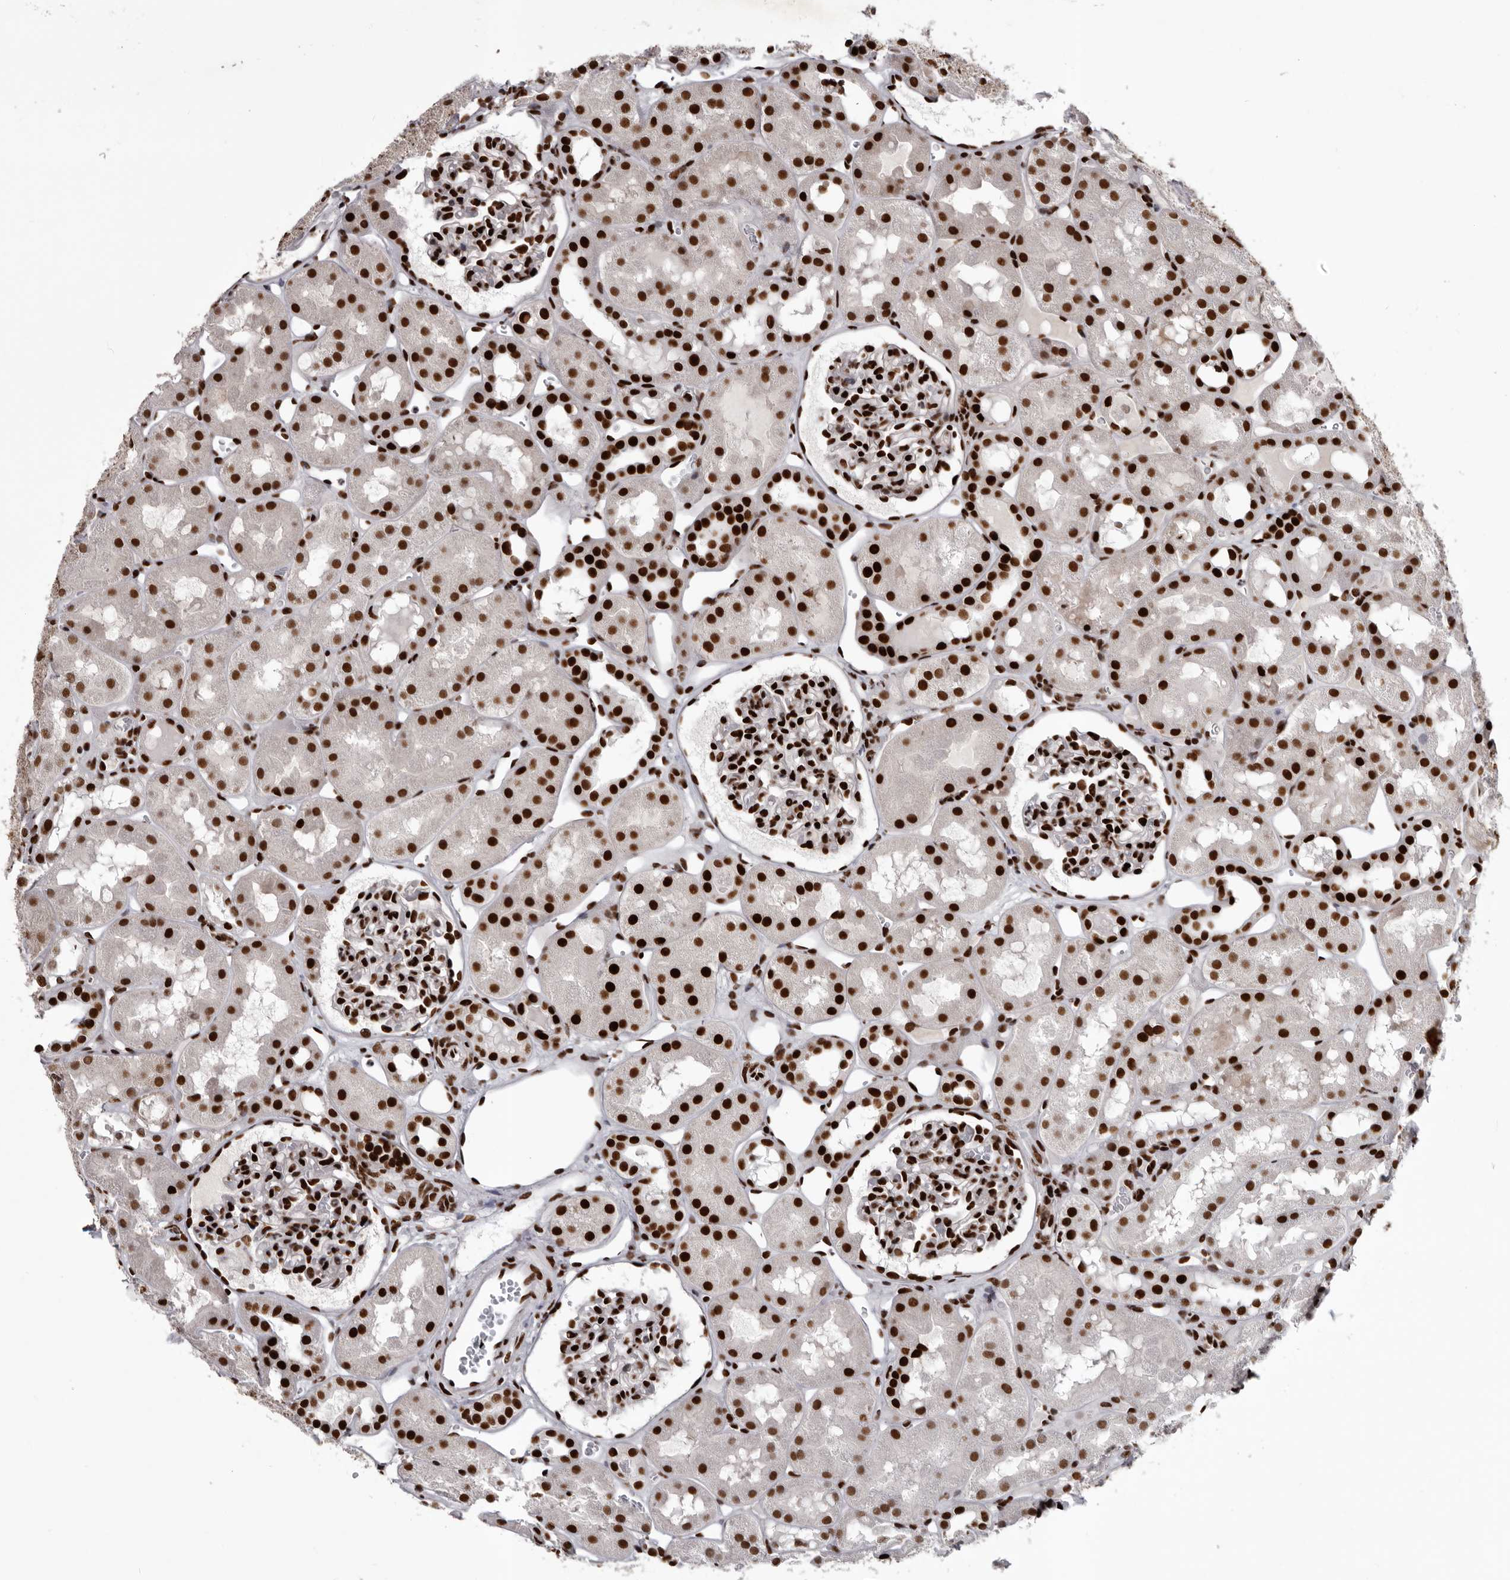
{"staining": {"intensity": "strong", "quantity": "25%-75%", "location": "nuclear"}, "tissue": "kidney", "cell_type": "Cells in glomeruli", "image_type": "normal", "snomed": [{"axis": "morphology", "description": "Normal tissue, NOS"}, {"axis": "topography", "description": "Kidney"}], "caption": "Brown immunohistochemical staining in normal kidney displays strong nuclear expression in about 25%-75% of cells in glomeruli. The staining was performed using DAB, with brown indicating positive protein expression. Nuclei are stained blue with hematoxylin.", "gene": "NUMA1", "patient": {"sex": "male", "age": 16}}